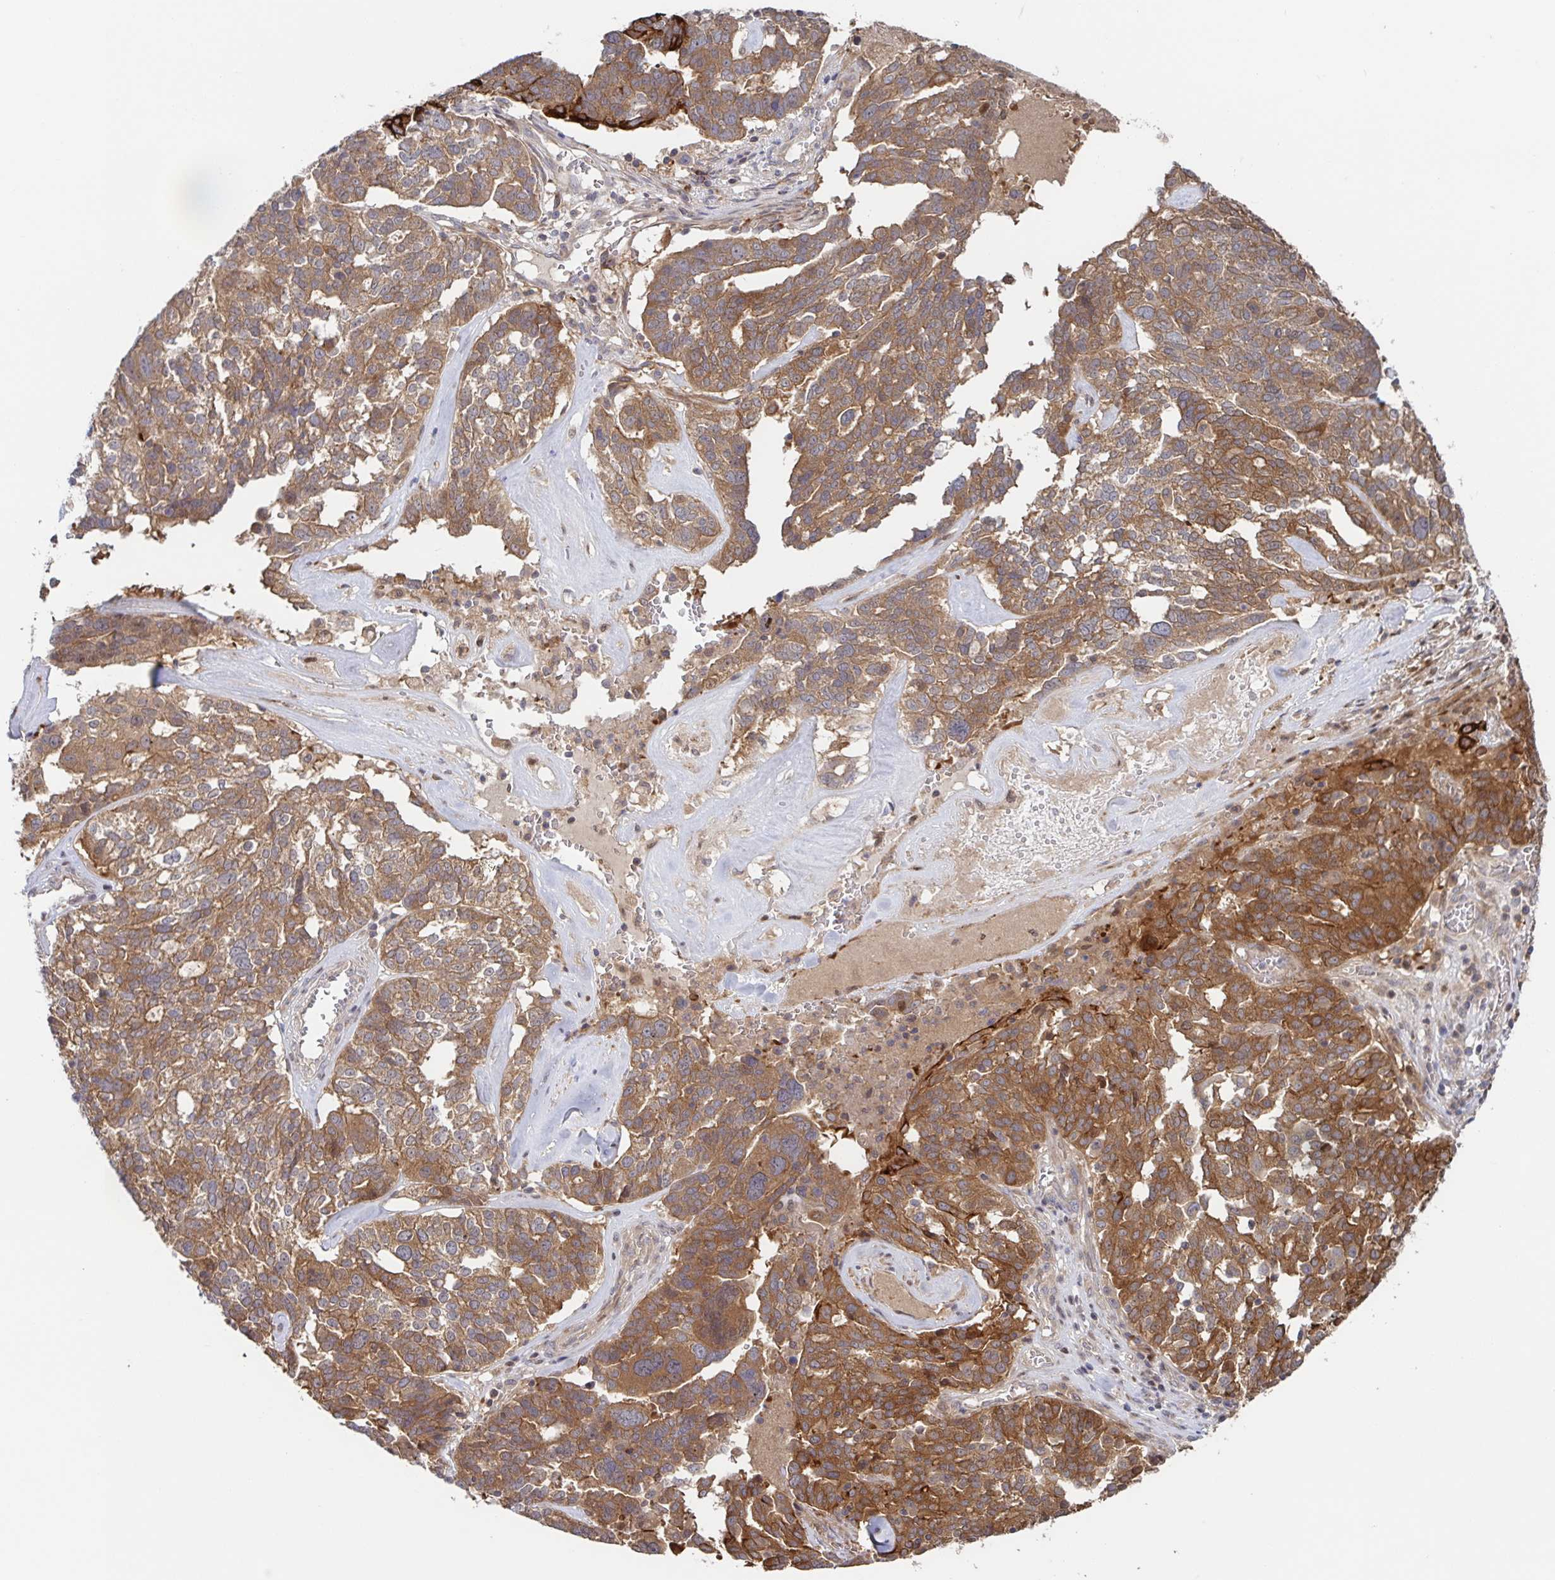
{"staining": {"intensity": "moderate", "quantity": ">75%", "location": "cytoplasmic/membranous"}, "tissue": "ovarian cancer", "cell_type": "Tumor cells", "image_type": "cancer", "snomed": [{"axis": "morphology", "description": "Cystadenocarcinoma, serous, NOS"}, {"axis": "topography", "description": "Ovary"}], "caption": "Protein expression by immunohistochemistry (IHC) shows moderate cytoplasmic/membranous positivity in approximately >75% of tumor cells in ovarian cancer. (brown staining indicates protein expression, while blue staining denotes nuclei).", "gene": "AACS", "patient": {"sex": "female", "age": 59}}